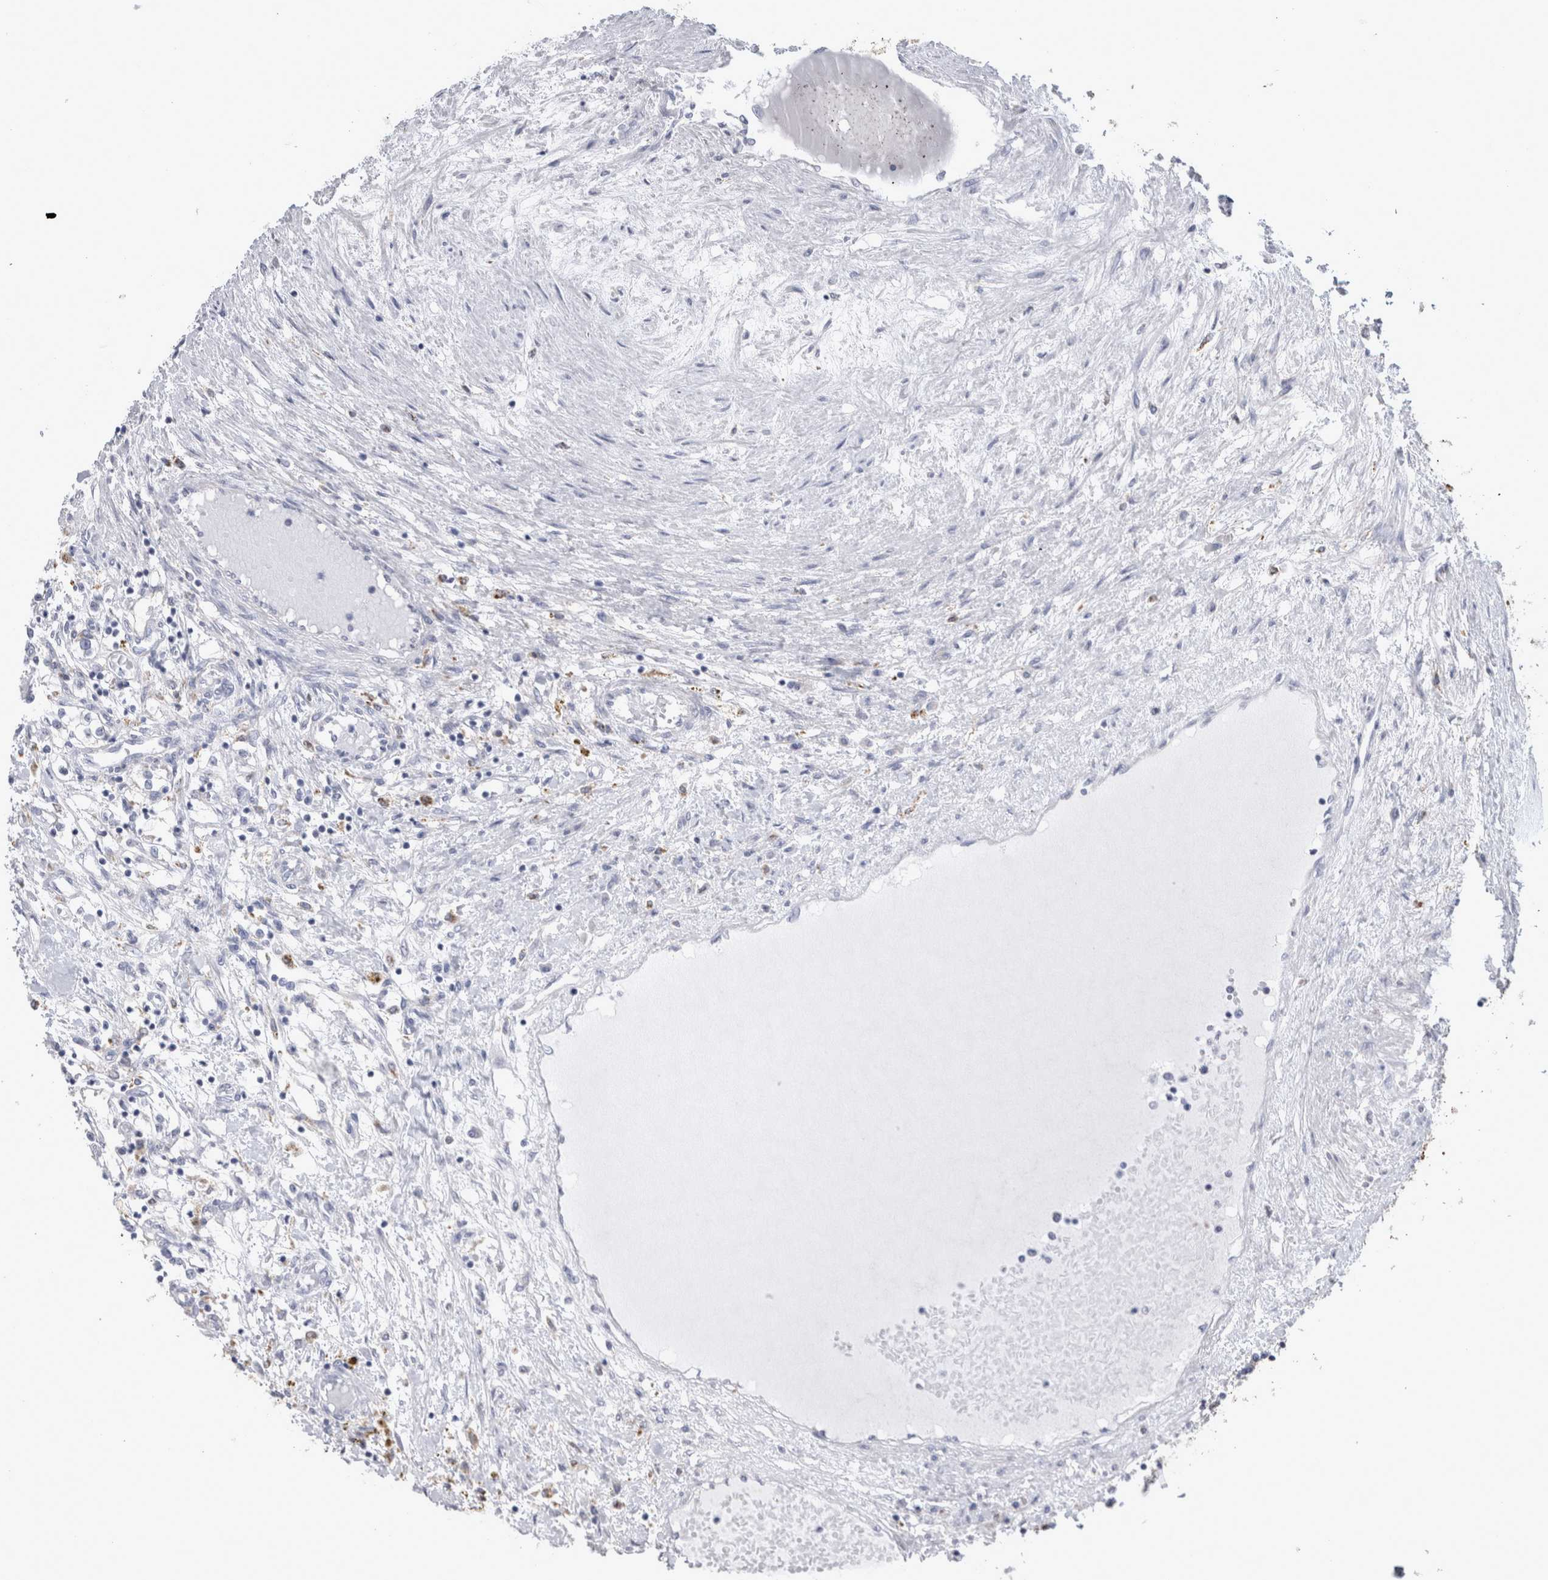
{"staining": {"intensity": "negative", "quantity": "none", "location": "none"}, "tissue": "renal cancer", "cell_type": "Tumor cells", "image_type": "cancer", "snomed": [{"axis": "morphology", "description": "Adenocarcinoma, NOS"}, {"axis": "topography", "description": "Kidney"}], "caption": "Immunohistochemistry (IHC) of human adenocarcinoma (renal) exhibits no staining in tumor cells.", "gene": "GATM", "patient": {"sex": "male", "age": 68}}